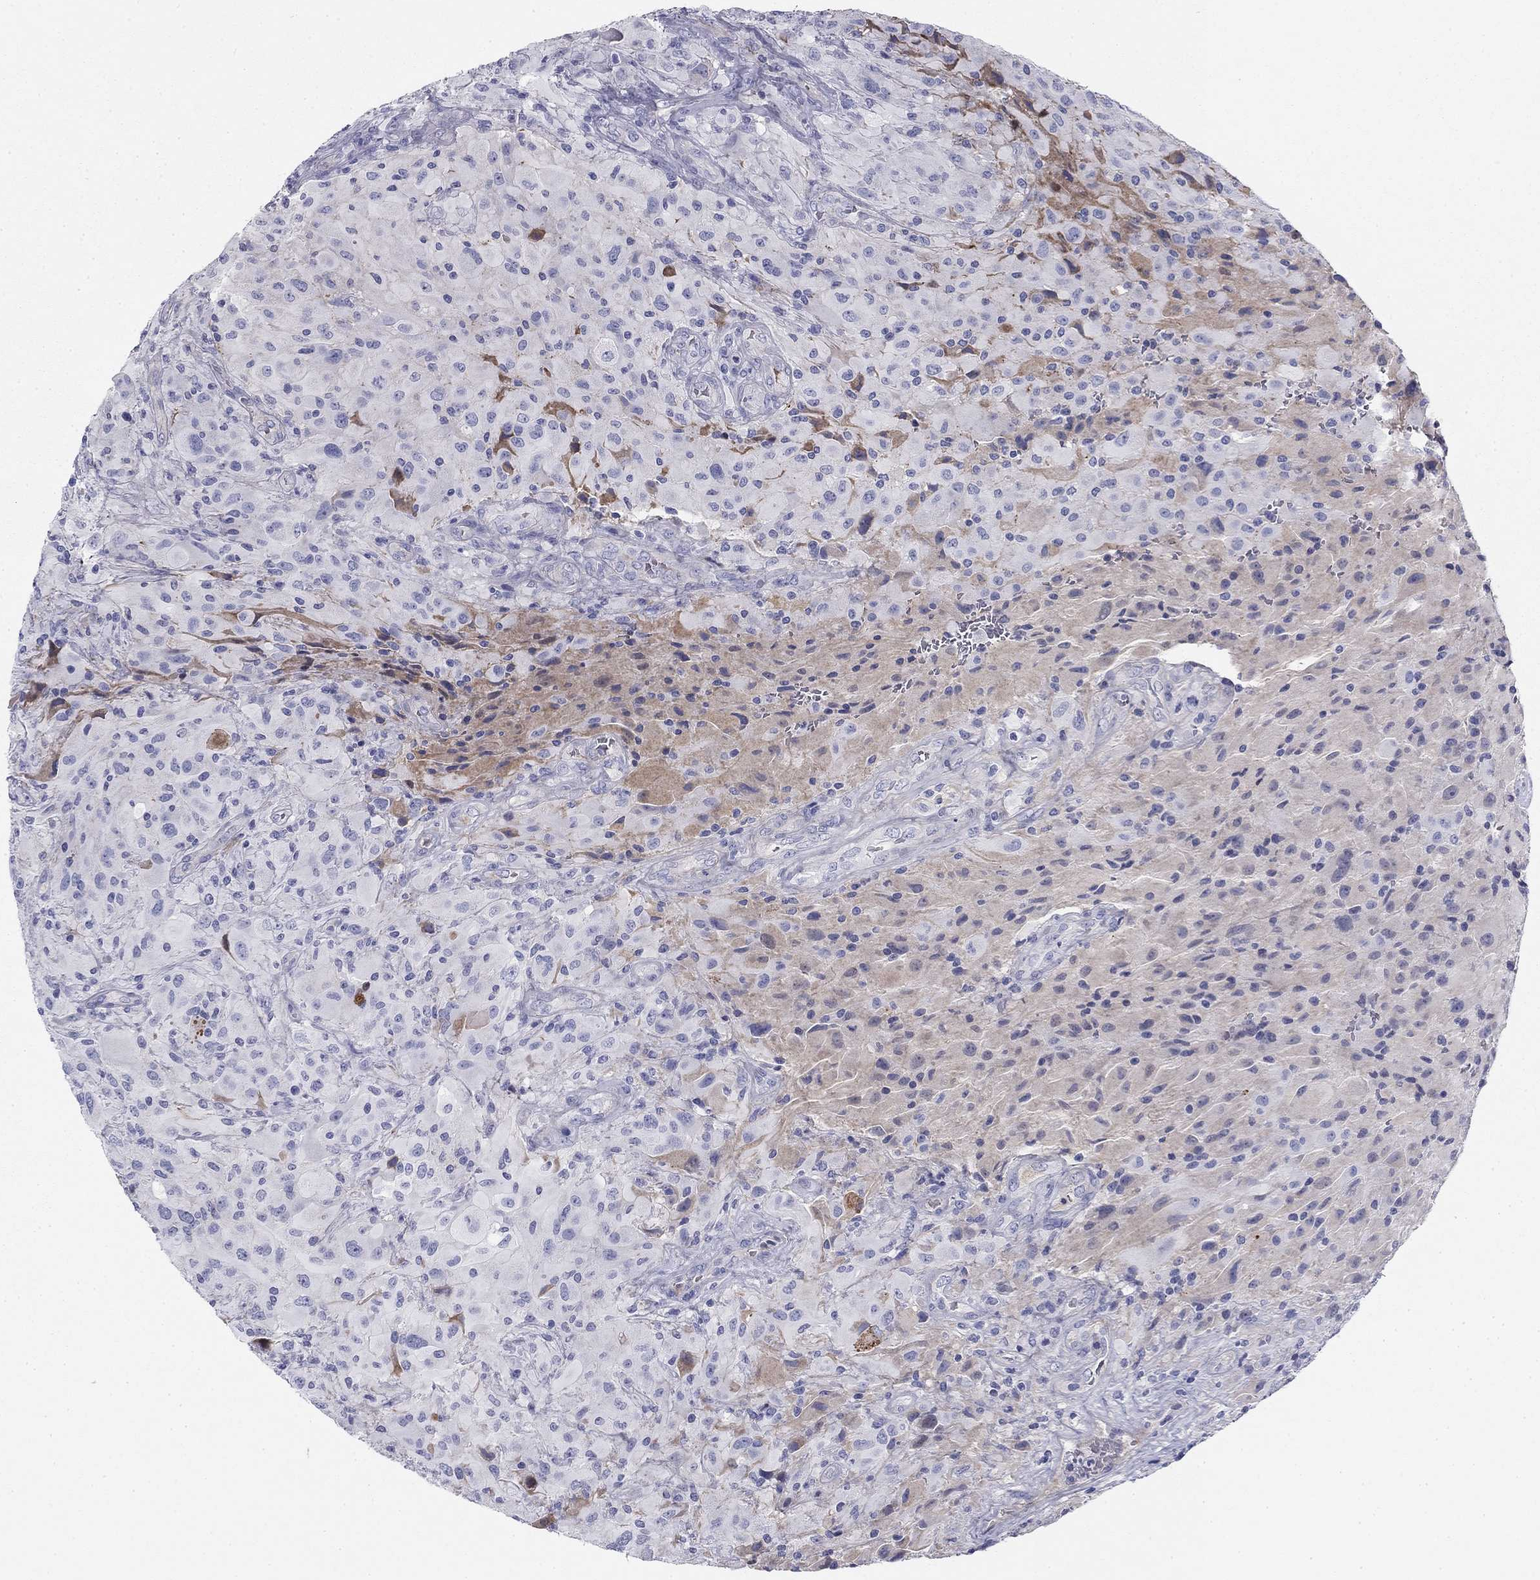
{"staining": {"intensity": "negative", "quantity": "none", "location": "none"}, "tissue": "glioma", "cell_type": "Tumor cells", "image_type": "cancer", "snomed": [{"axis": "morphology", "description": "Glioma, malignant, High grade"}, {"axis": "topography", "description": "Cerebral cortex"}], "caption": "An image of glioma stained for a protein reveals no brown staining in tumor cells. (IHC, brightfield microscopy, high magnification).", "gene": "CPLX4", "patient": {"sex": "male", "age": 35}}